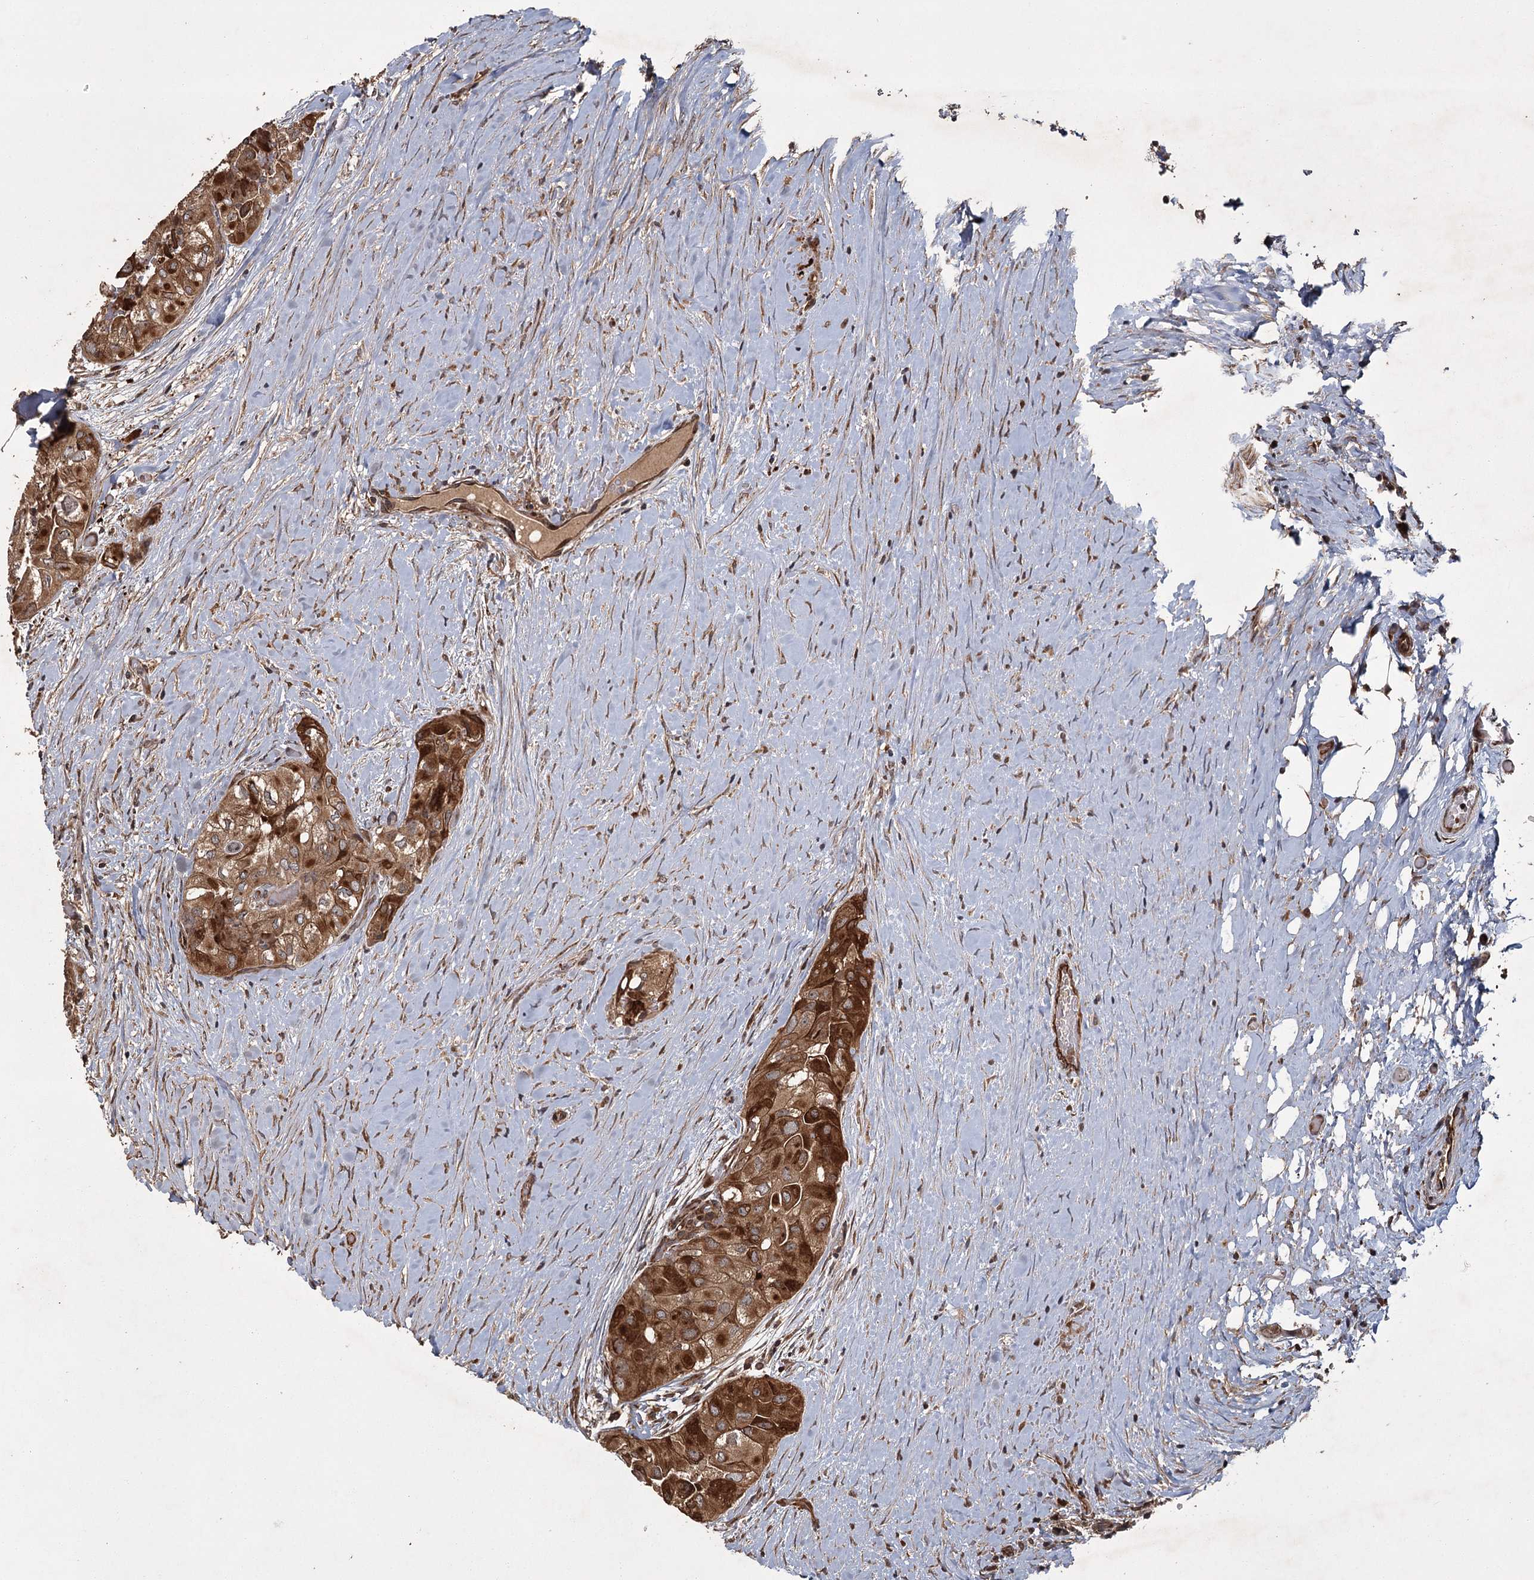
{"staining": {"intensity": "strong", "quantity": "25%-75%", "location": "cytoplasmic/membranous"}, "tissue": "thyroid cancer", "cell_type": "Tumor cells", "image_type": "cancer", "snomed": [{"axis": "morphology", "description": "Papillary adenocarcinoma, NOS"}, {"axis": "topography", "description": "Thyroid gland"}], "caption": "This is a micrograph of immunohistochemistry (IHC) staining of papillary adenocarcinoma (thyroid), which shows strong expression in the cytoplasmic/membranous of tumor cells.", "gene": "RPAP3", "patient": {"sex": "female", "age": 59}}